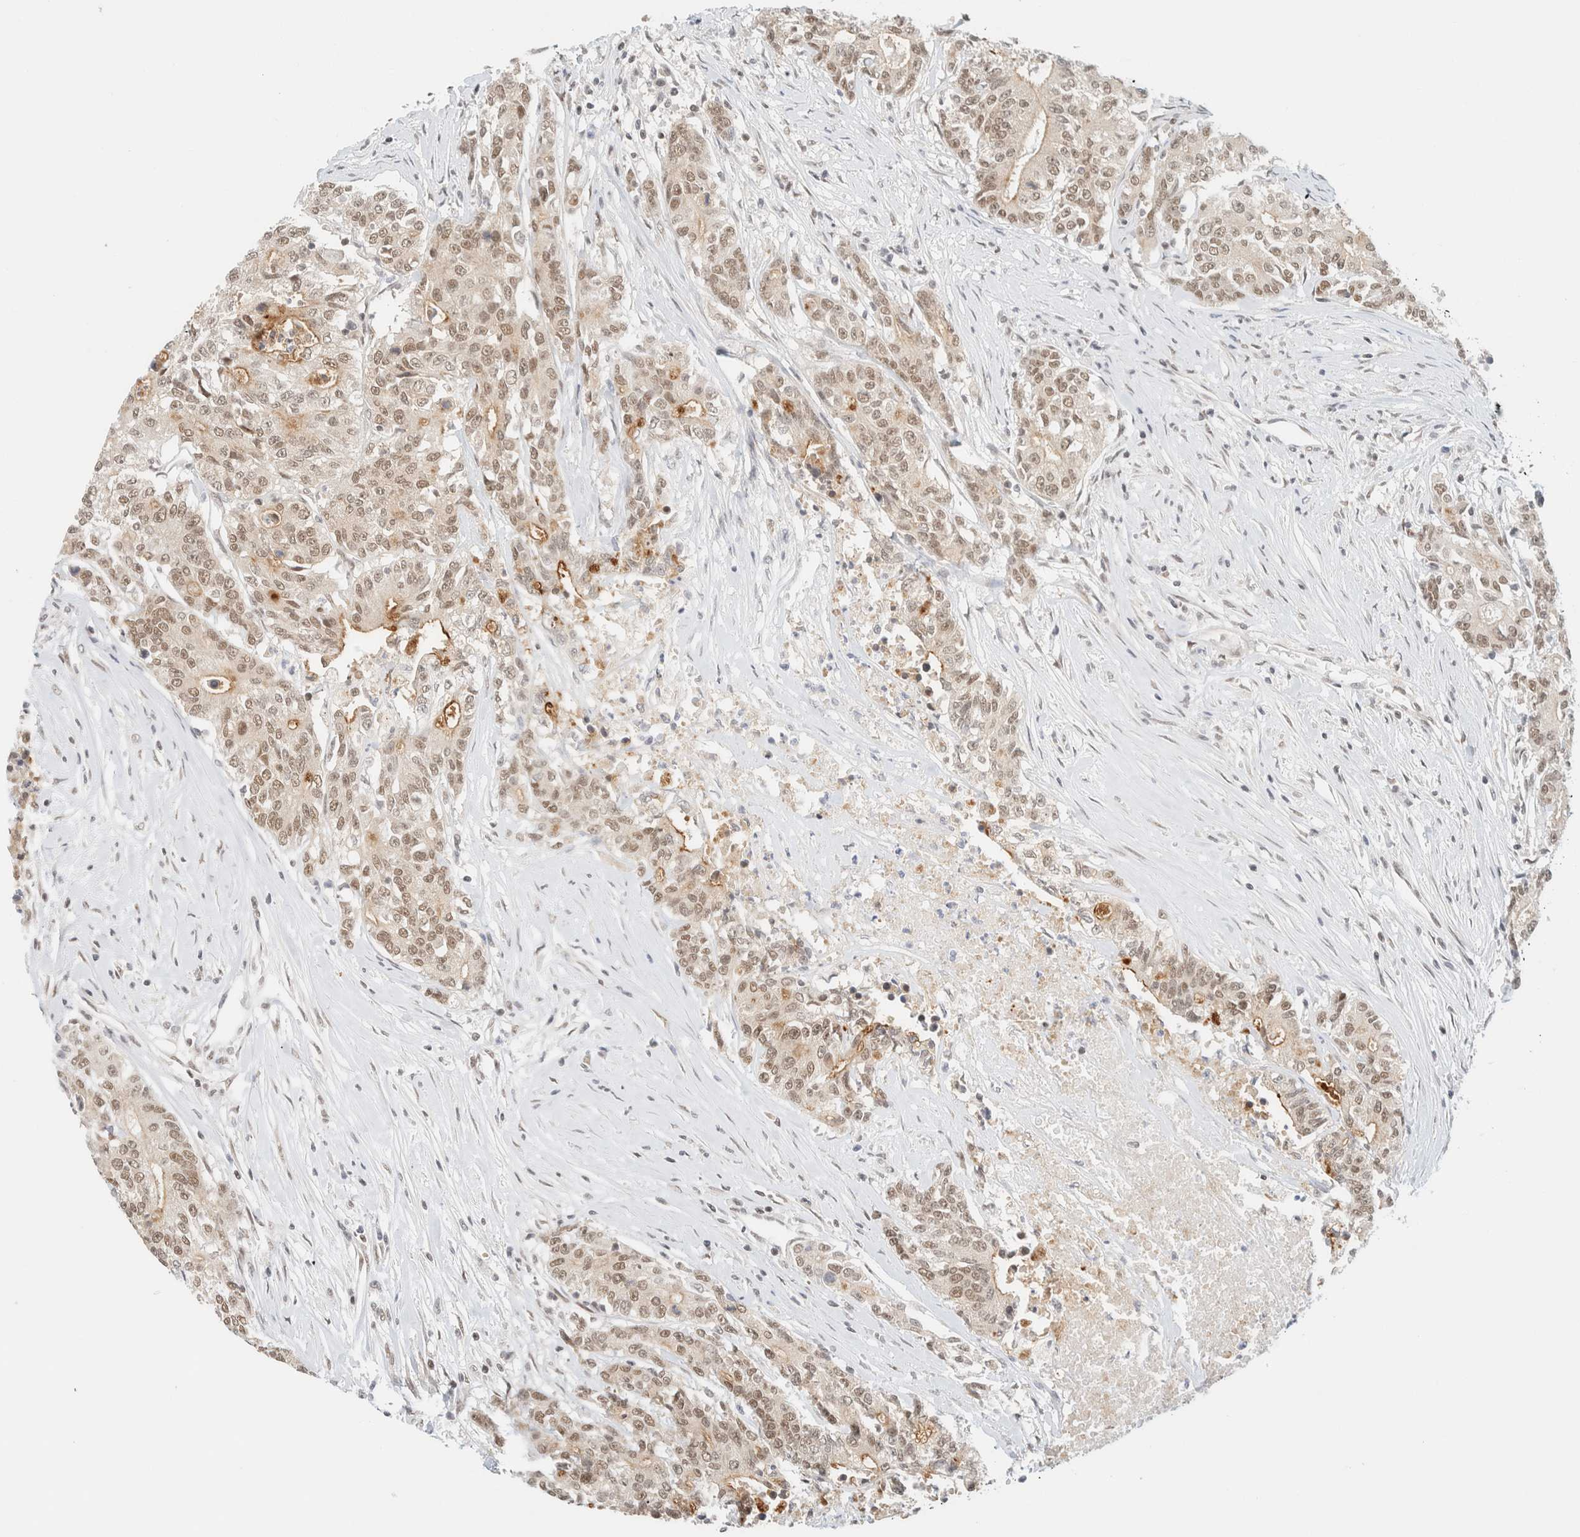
{"staining": {"intensity": "weak", "quantity": "25%-75%", "location": "cytoplasmic/membranous,nuclear"}, "tissue": "colorectal cancer", "cell_type": "Tumor cells", "image_type": "cancer", "snomed": [{"axis": "morphology", "description": "Adenocarcinoma, NOS"}, {"axis": "topography", "description": "Colon"}], "caption": "IHC photomicrograph of neoplastic tissue: human colorectal adenocarcinoma stained using immunohistochemistry reveals low levels of weak protein expression localized specifically in the cytoplasmic/membranous and nuclear of tumor cells, appearing as a cytoplasmic/membranous and nuclear brown color.", "gene": "PYGO2", "patient": {"sex": "female", "age": 77}}